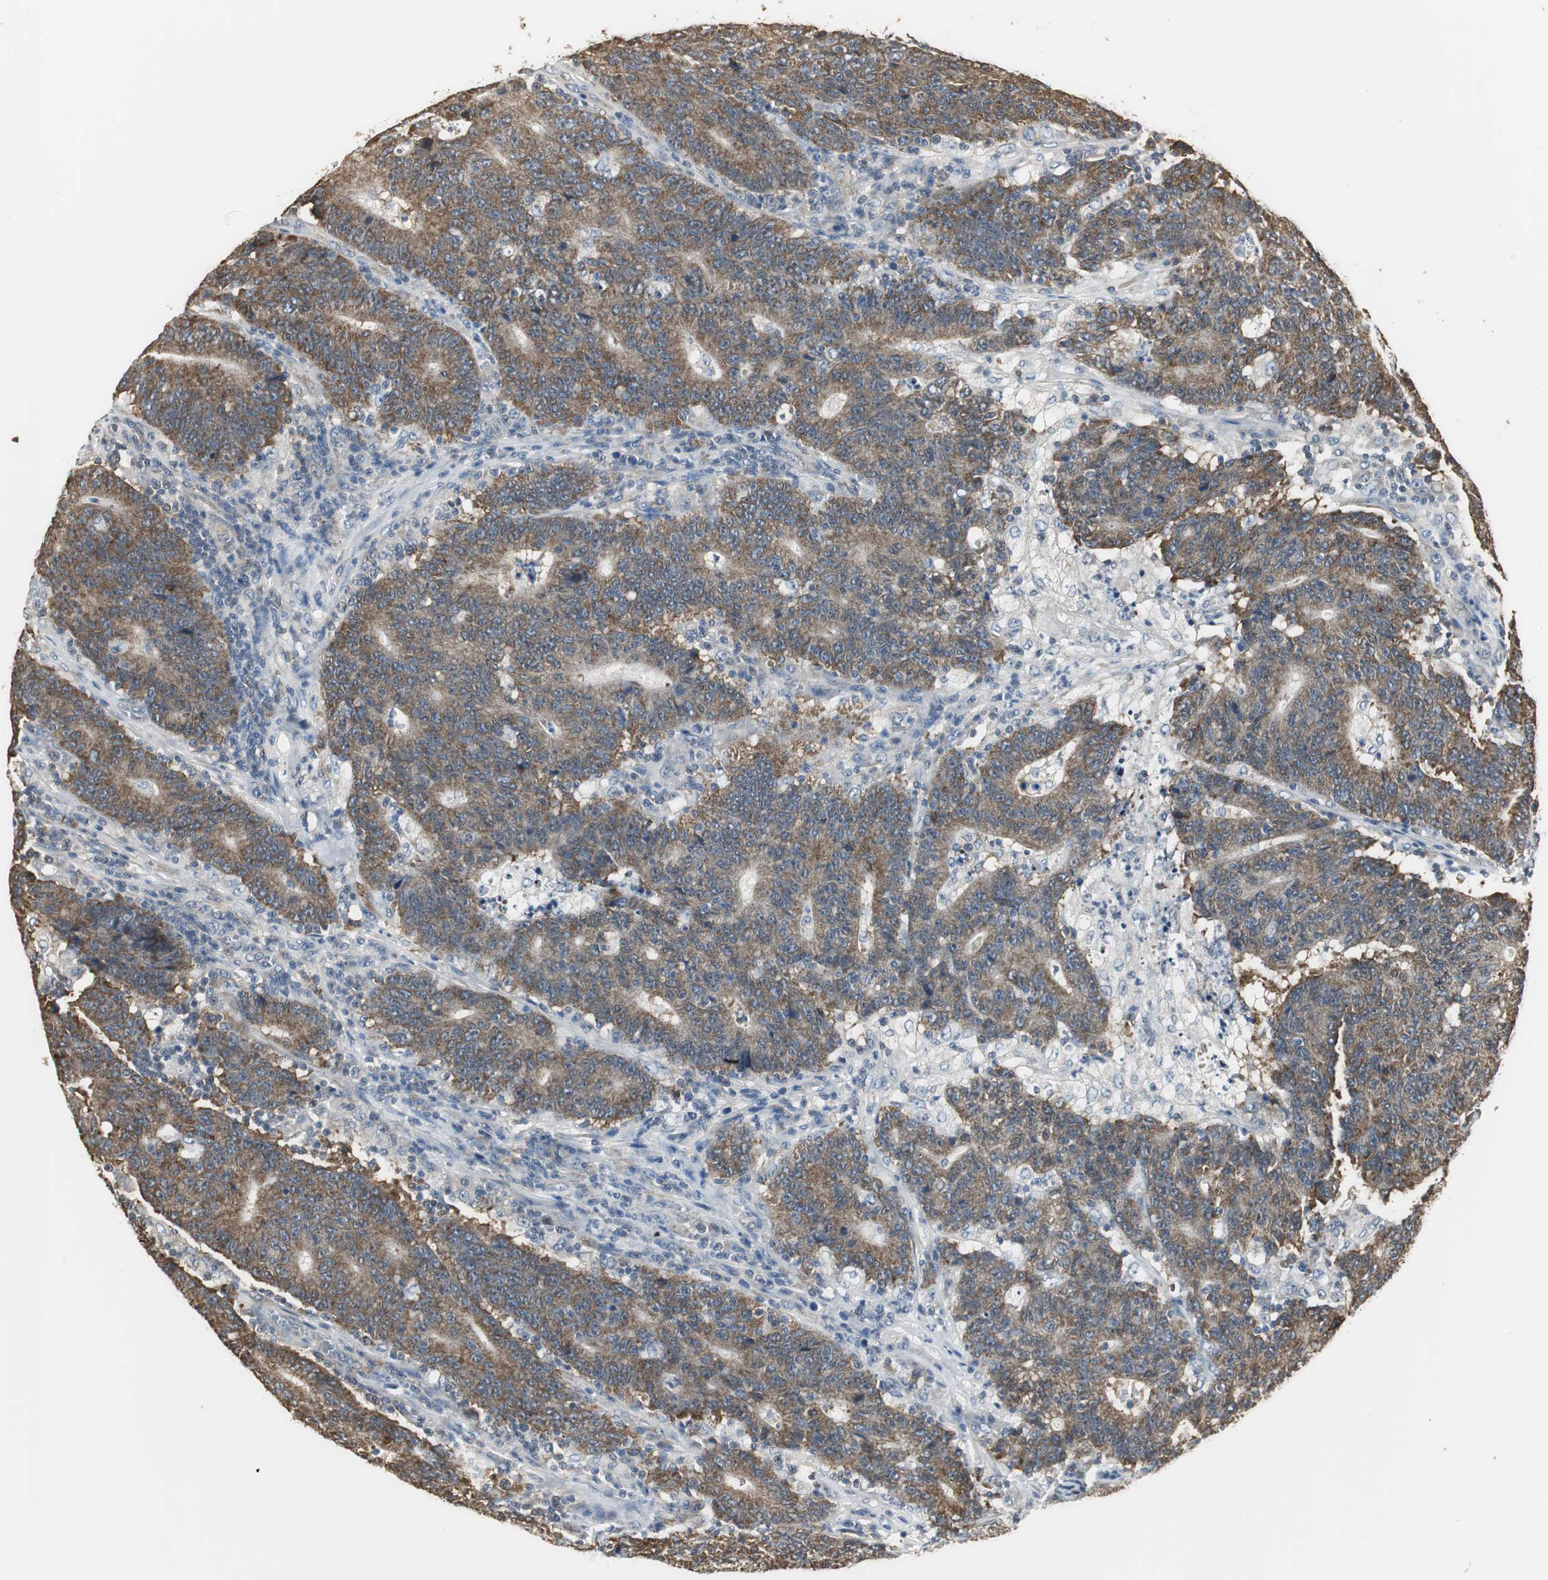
{"staining": {"intensity": "moderate", "quantity": ">75%", "location": "cytoplasmic/membranous"}, "tissue": "colorectal cancer", "cell_type": "Tumor cells", "image_type": "cancer", "snomed": [{"axis": "morphology", "description": "Normal tissue, NOS"}, {"axis": "morphology", "description": "Adenocarcinoma, NOS"}, {"axis": "topography", "description": "Colon"}], "caption": "Colorectal cancer stained for a protein (brown) reveals moderate cytoplasmic/membranous positive staining in approximately >75% of tumor cells.", "gene": "CCT5", "patient": {"sex": "female", "age": 75}}